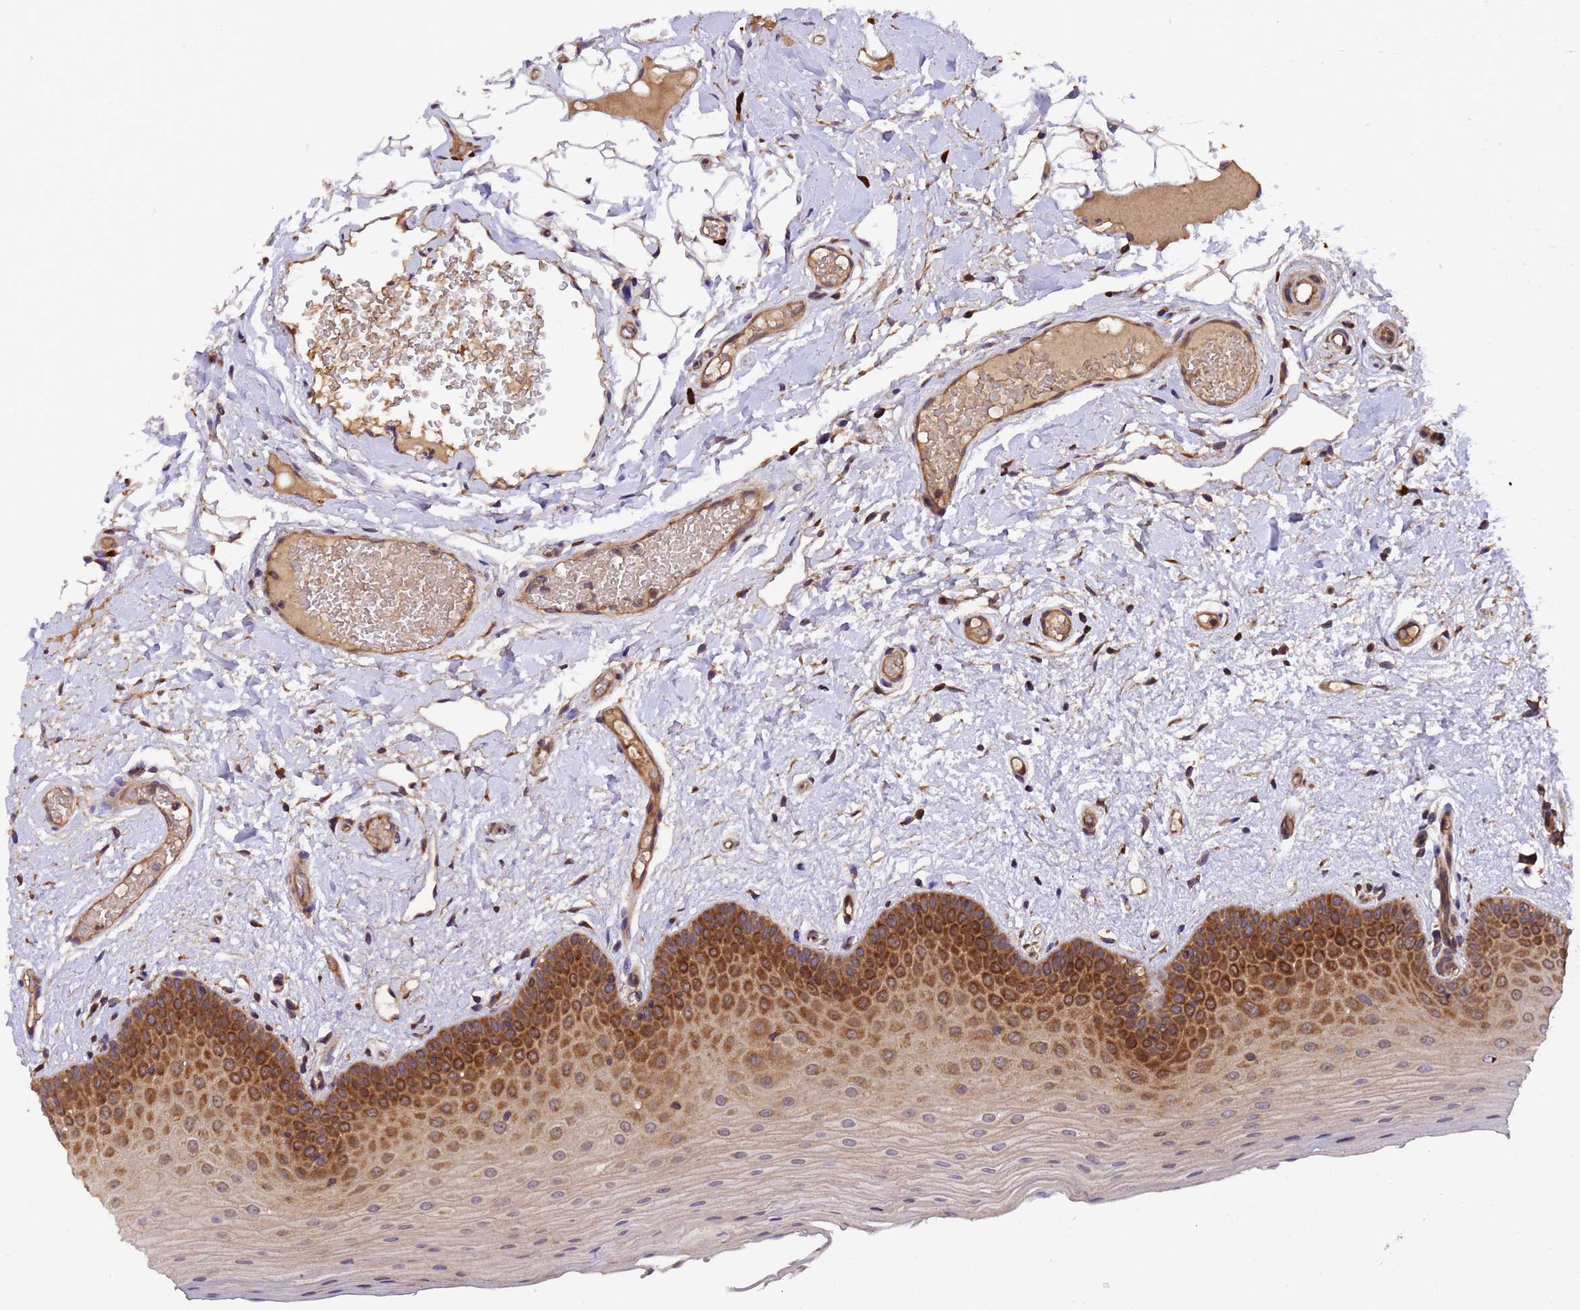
{"staining": {"intensity": "strong", "quantity": "25%-75%", "location": "cytoplasmic/membranous,nuclear"}, "tissue": "oral mucosa", "cell_type": "Squamous epithelial cells", "image_type": "normal", "snomed": [{"axis": "morphology", "description": "Normal tissue, NOS"}, {"axis": "topography", "description": "Oral tissue"}, {"axis": "topography", "description": "Tounge, NOS"}], "caption": "About 25%-75% of squamous epithelial cells in unremarkable human oral mucosa display strong cytoplasmic/membranous,nuclear protein expression as visualized by brown immunohistochemical staining.", "gene": "TSR3", "patient": {"sex": "male", "age": 47}}